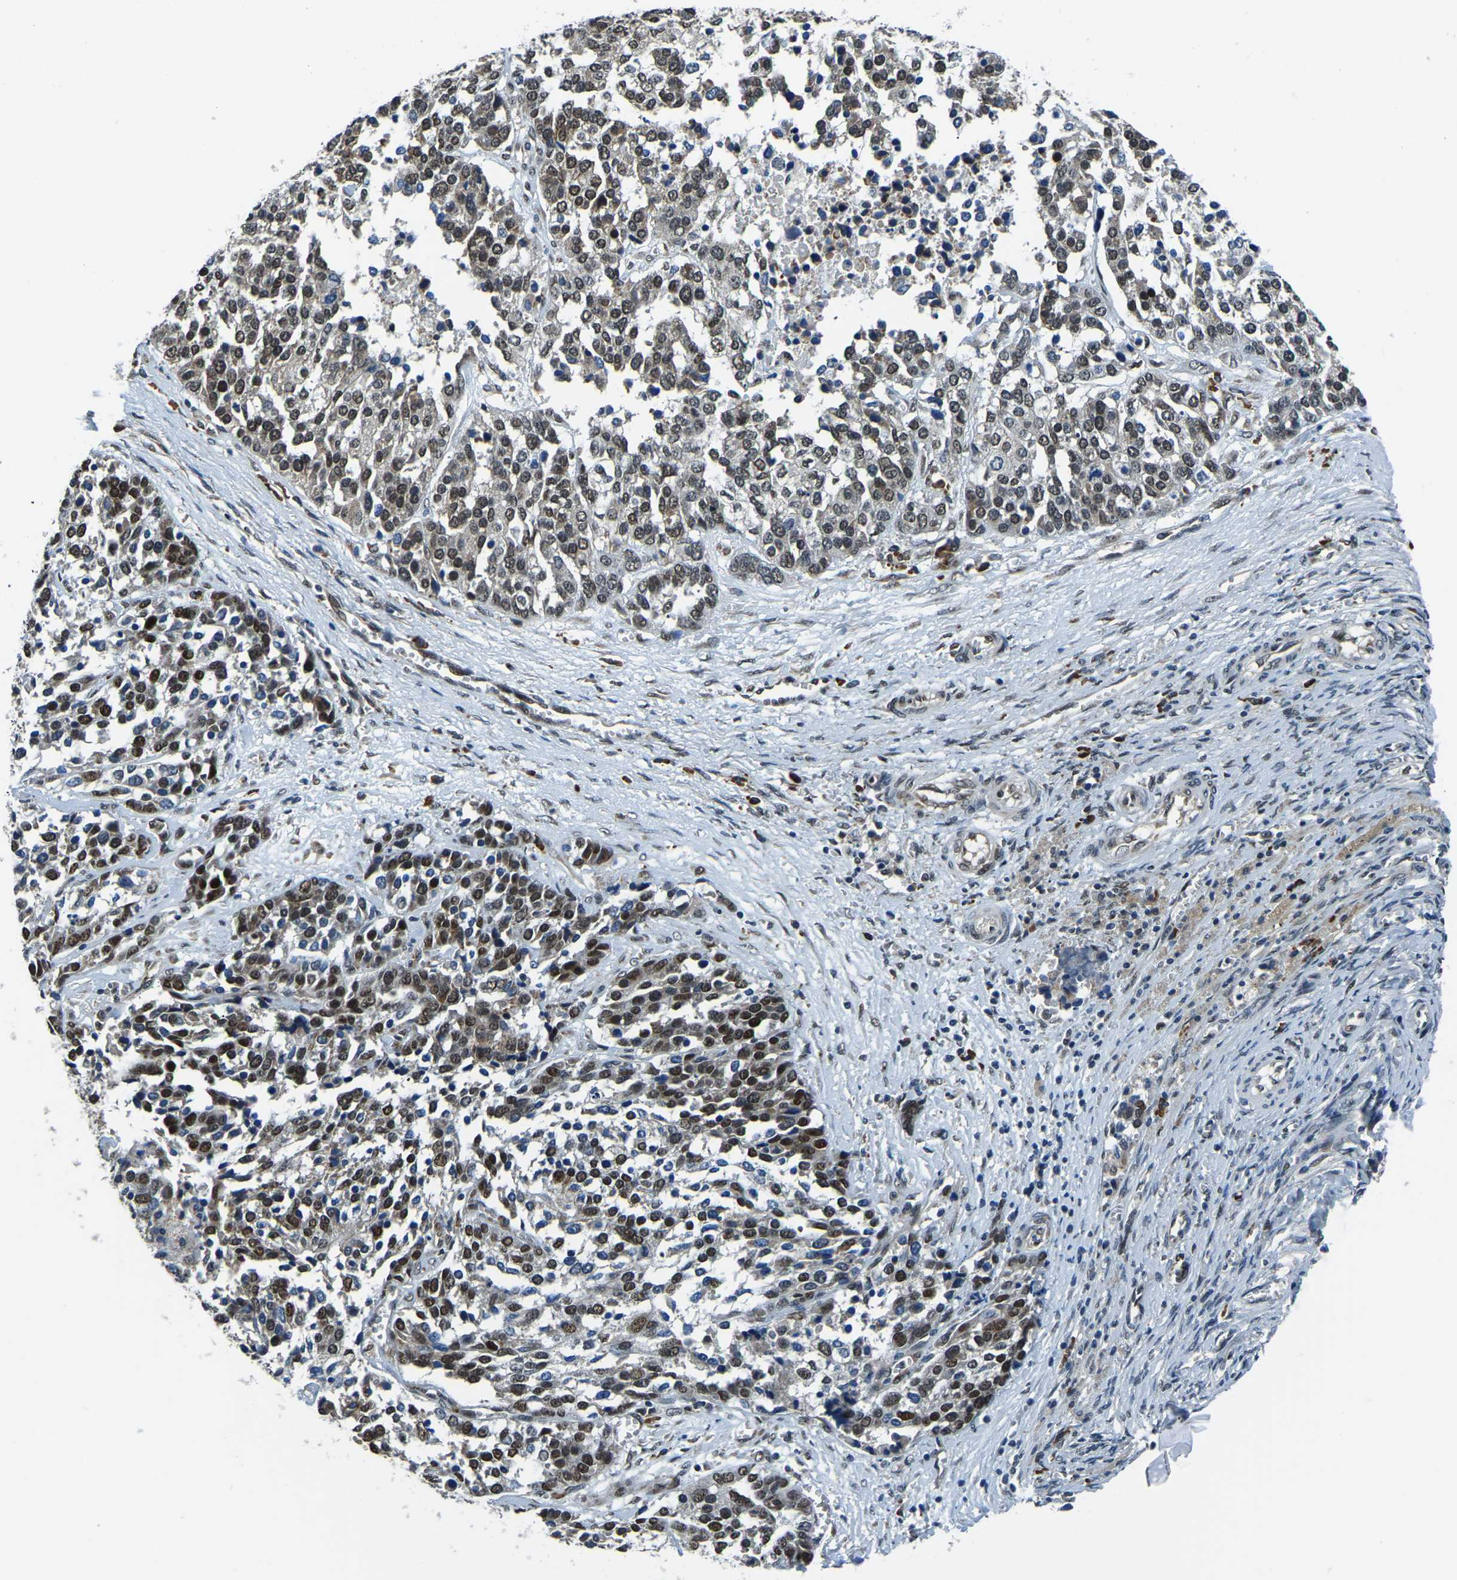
{"staining": {"intensity": "moderate", "quantity": ">75%", "location": "cytoplasmic/membranous,nuclear"}, "tissue": "ovarian cancer", "cell_type": "Tumor cells", "image_type": "cancer", "snomed": [{"axis": "morphology", "description": "Cystadenocarcinoma, serous, NOS"}, {"axis": "topography", "description": "Ovary"}], "caption": "Immunohistochemical staining of human serous cystadenocarcinoma (ovarian) demonstrates medium levels of moderate cytoplasmic/membranous and nuclear staining in approximately >75% of tumor cells. (brown staining indicates protein expression, while blue staining denotes nuclei).", "gene": "ING2", "patient": {"sex": "female", "age": 44}}